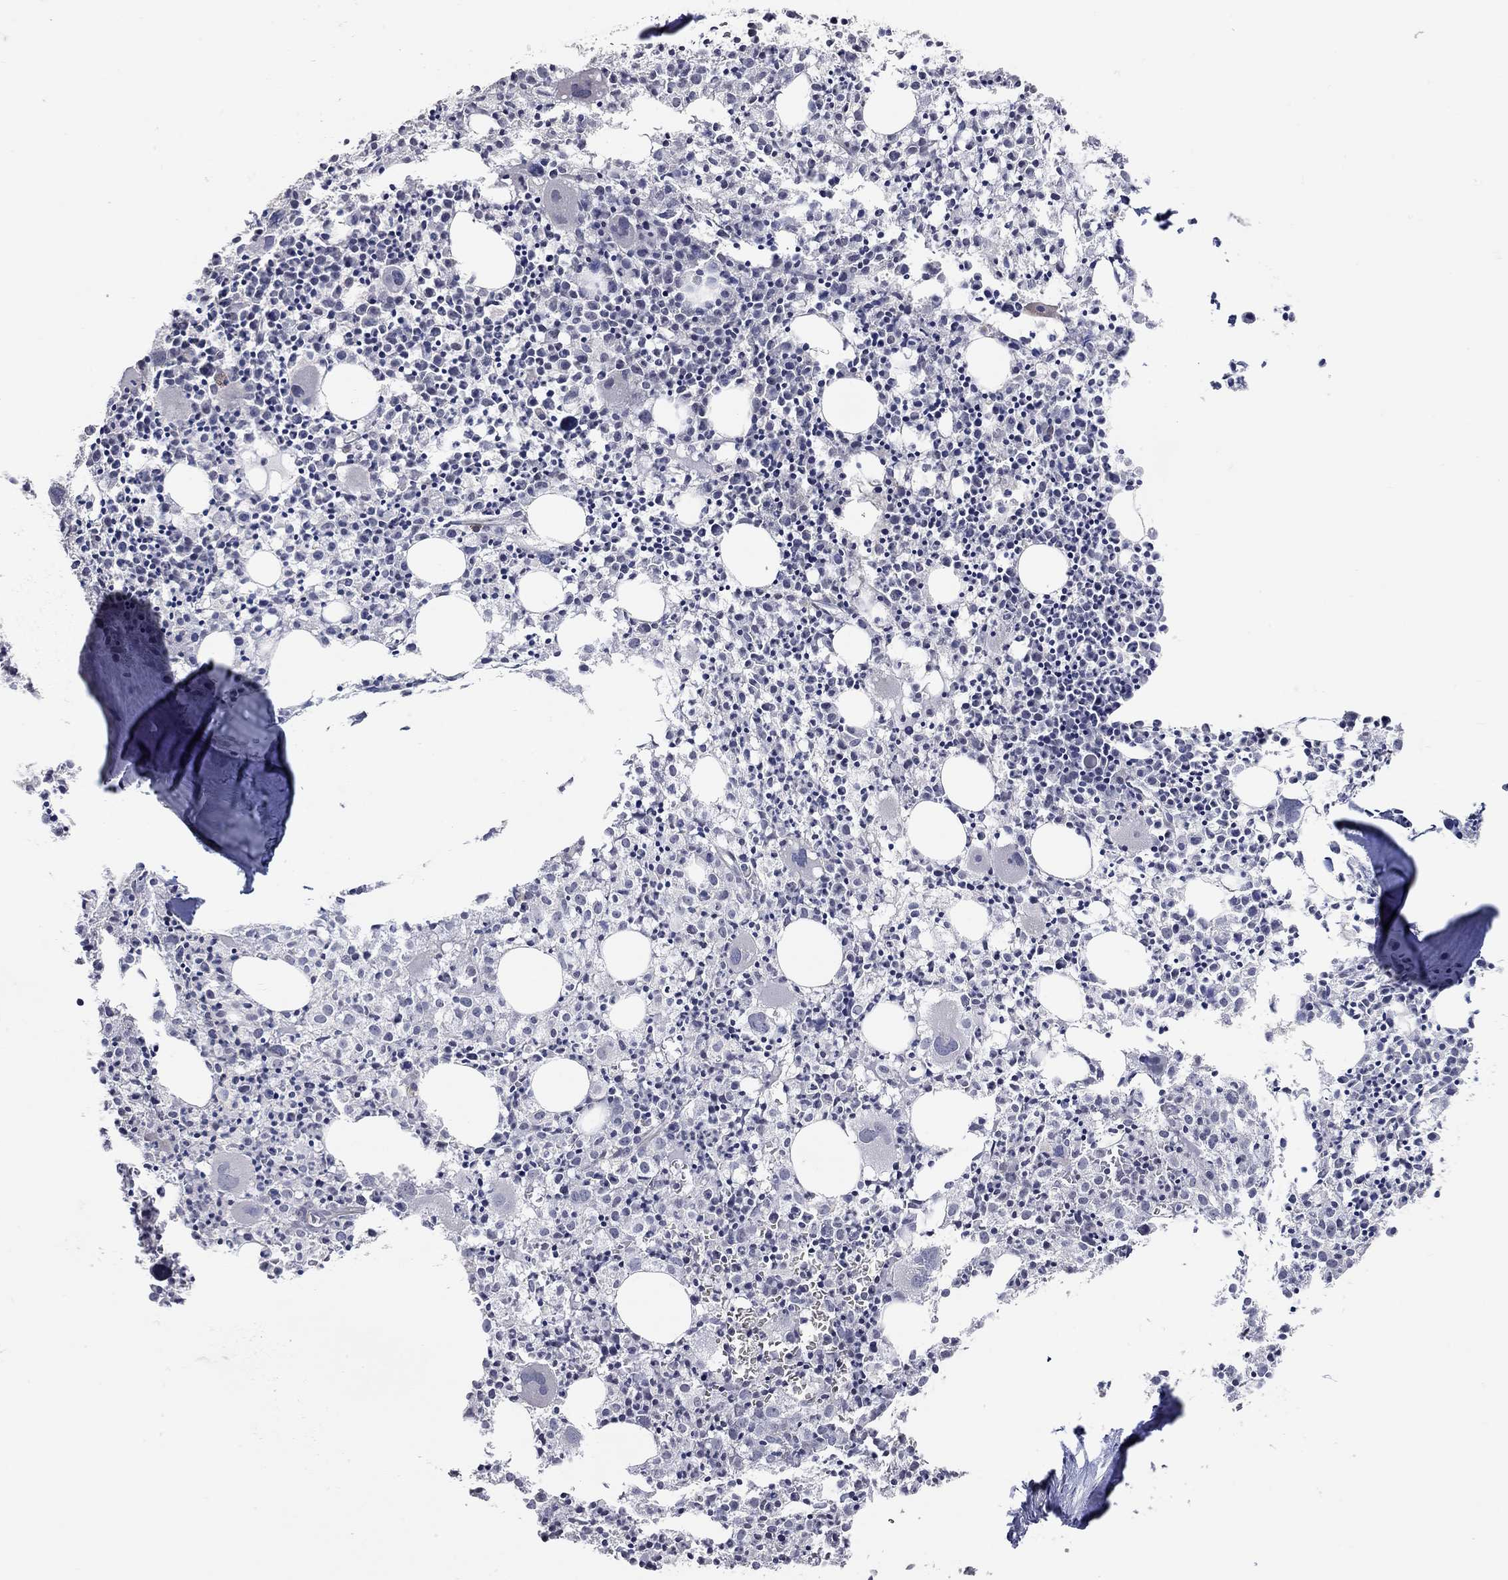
{"staining": {"intensity": "negative", "quantity": "none", "location": "none"}, "tissue": "bone marrow", "cell_type": "Hematopoietic cells", "image_type": "normal", "snomed": [{"axis": "morphology", "description": "Normal tissue, NOS"}, {"axis": "morphology", "description": "Inflammation, NOS"}, {"axis": "topography", "description": "Bone marrow"}], "caption": "Immunohistochemistry (IHC) photomicrograph of normal bone marrow: bone marrow stained with DAB (3,3'-diaminobenzidine) demonstrates no significant protein staining in hematopoietic cells.", "gene": "WASF3", "patient": {"sex": "male", "age": 3}}